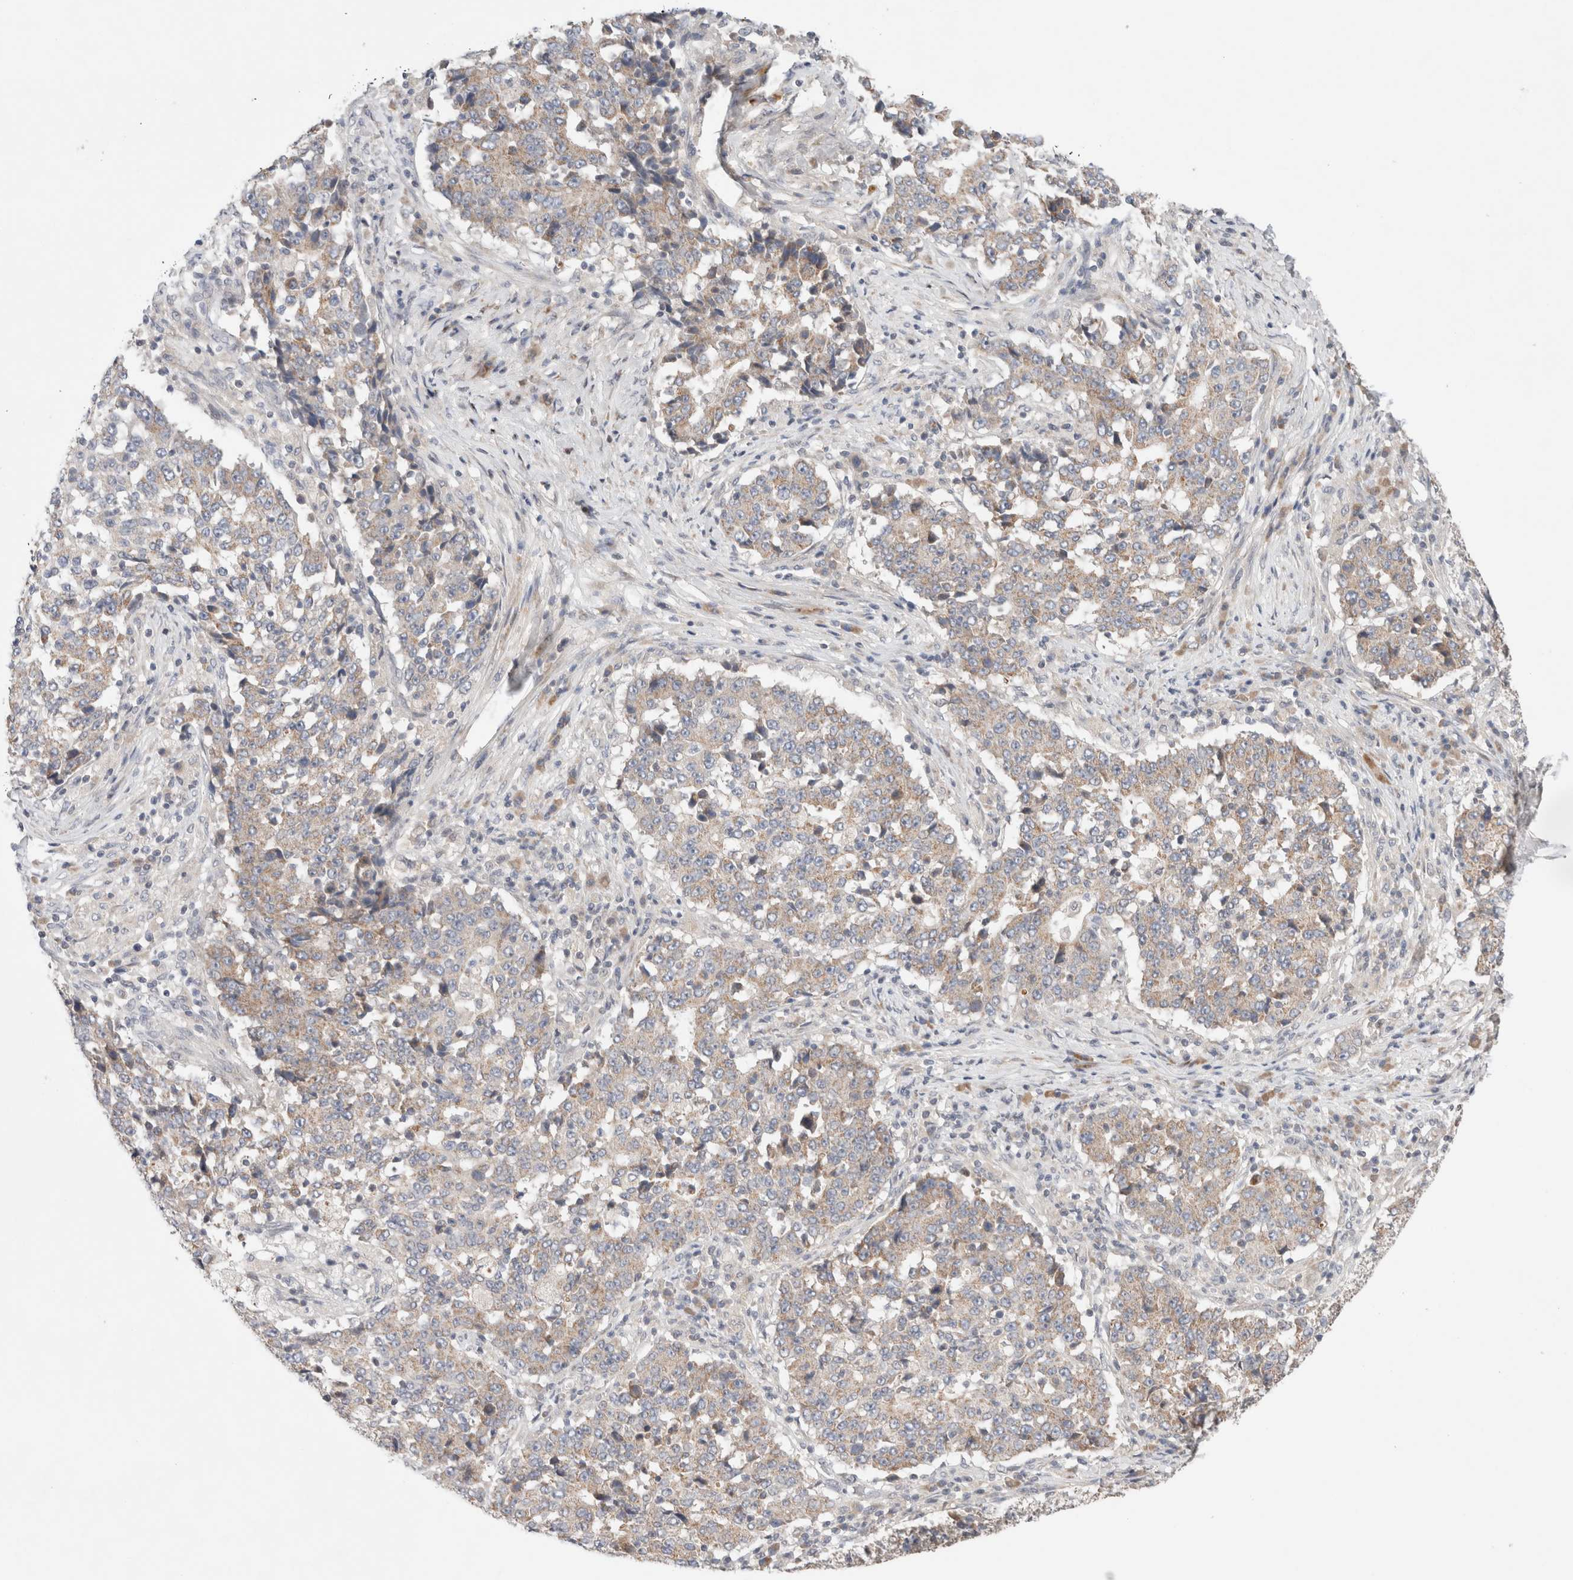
{"staining": {"intensity": "weak", "quantity": "25%-75%", "location": "cytoplasmic/membranous"}, "tissue": "stomach cancer", "cell_type": "Tumor cells", "image_type": "cancer", "snomed": [{"axis": "morphology", "description": "Adenocarcinoma, NOS"}, {"axis": "topography", "description": "Stomach"}], "caption": "Stomach adenocarcinoma stained with a protein marker displays weak staining in tumor cells.", "gene": "ERI3", "patient": {"sex": "male", "age": 59}}